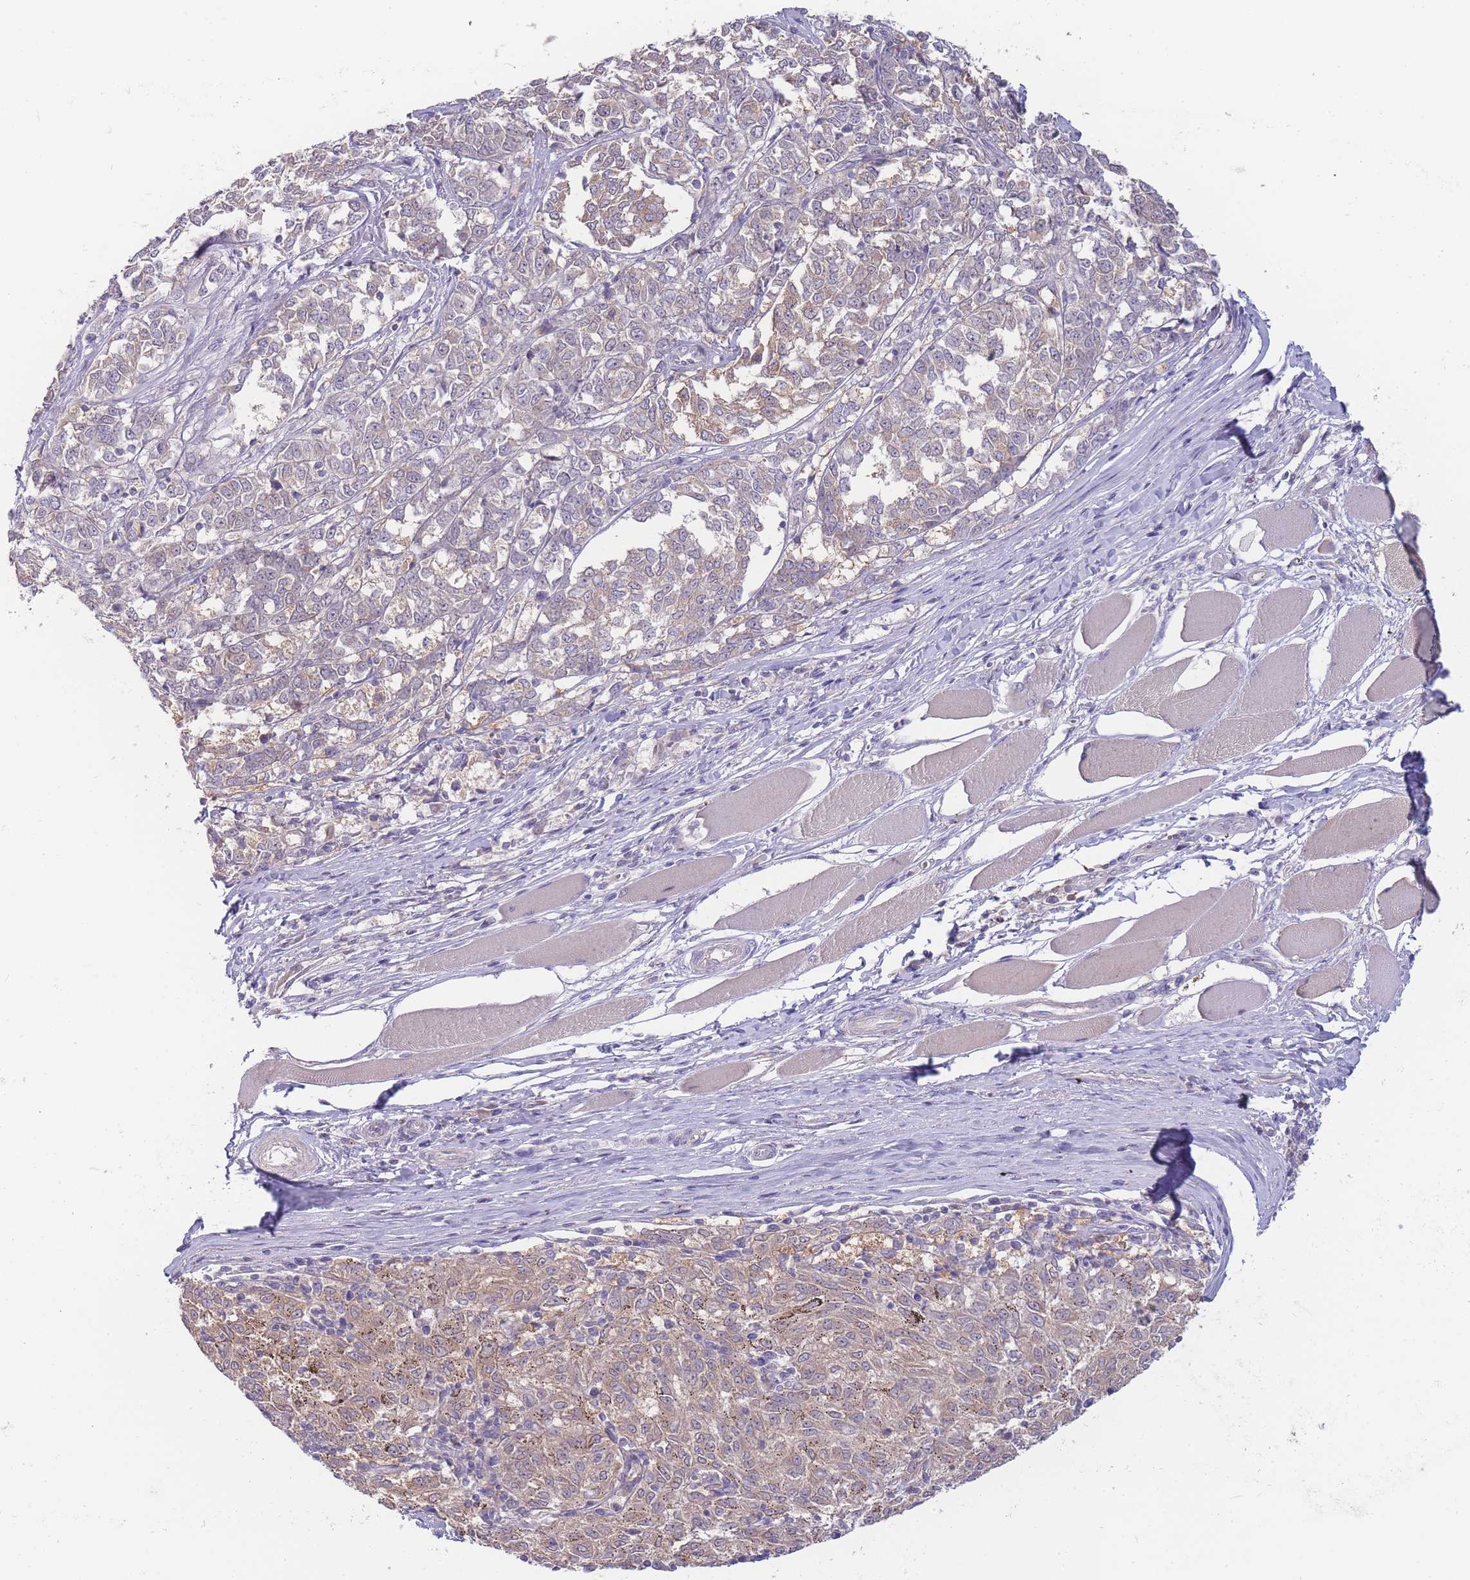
{"staining": {"intensity": "weak", "quantity": "25%-75%", "location": "cytoplasmic/membranous"}, "tissue": "melanoma", "cell_type": "Tumor cells", "image_type": "cancer", "snomed": [{"axis": "morphology", "description": "Malignant melanoma, NOS"}, {"axis": "topography", "description": "Skin"}], "caption": "The micrograph shows a brown stain indicating the presence of a protein in the cytoplasmic/membranous of tumor cells in malignant melanoma.", "gene": "SPHKAP", "patient": {"sex": "female", "age": 72}}